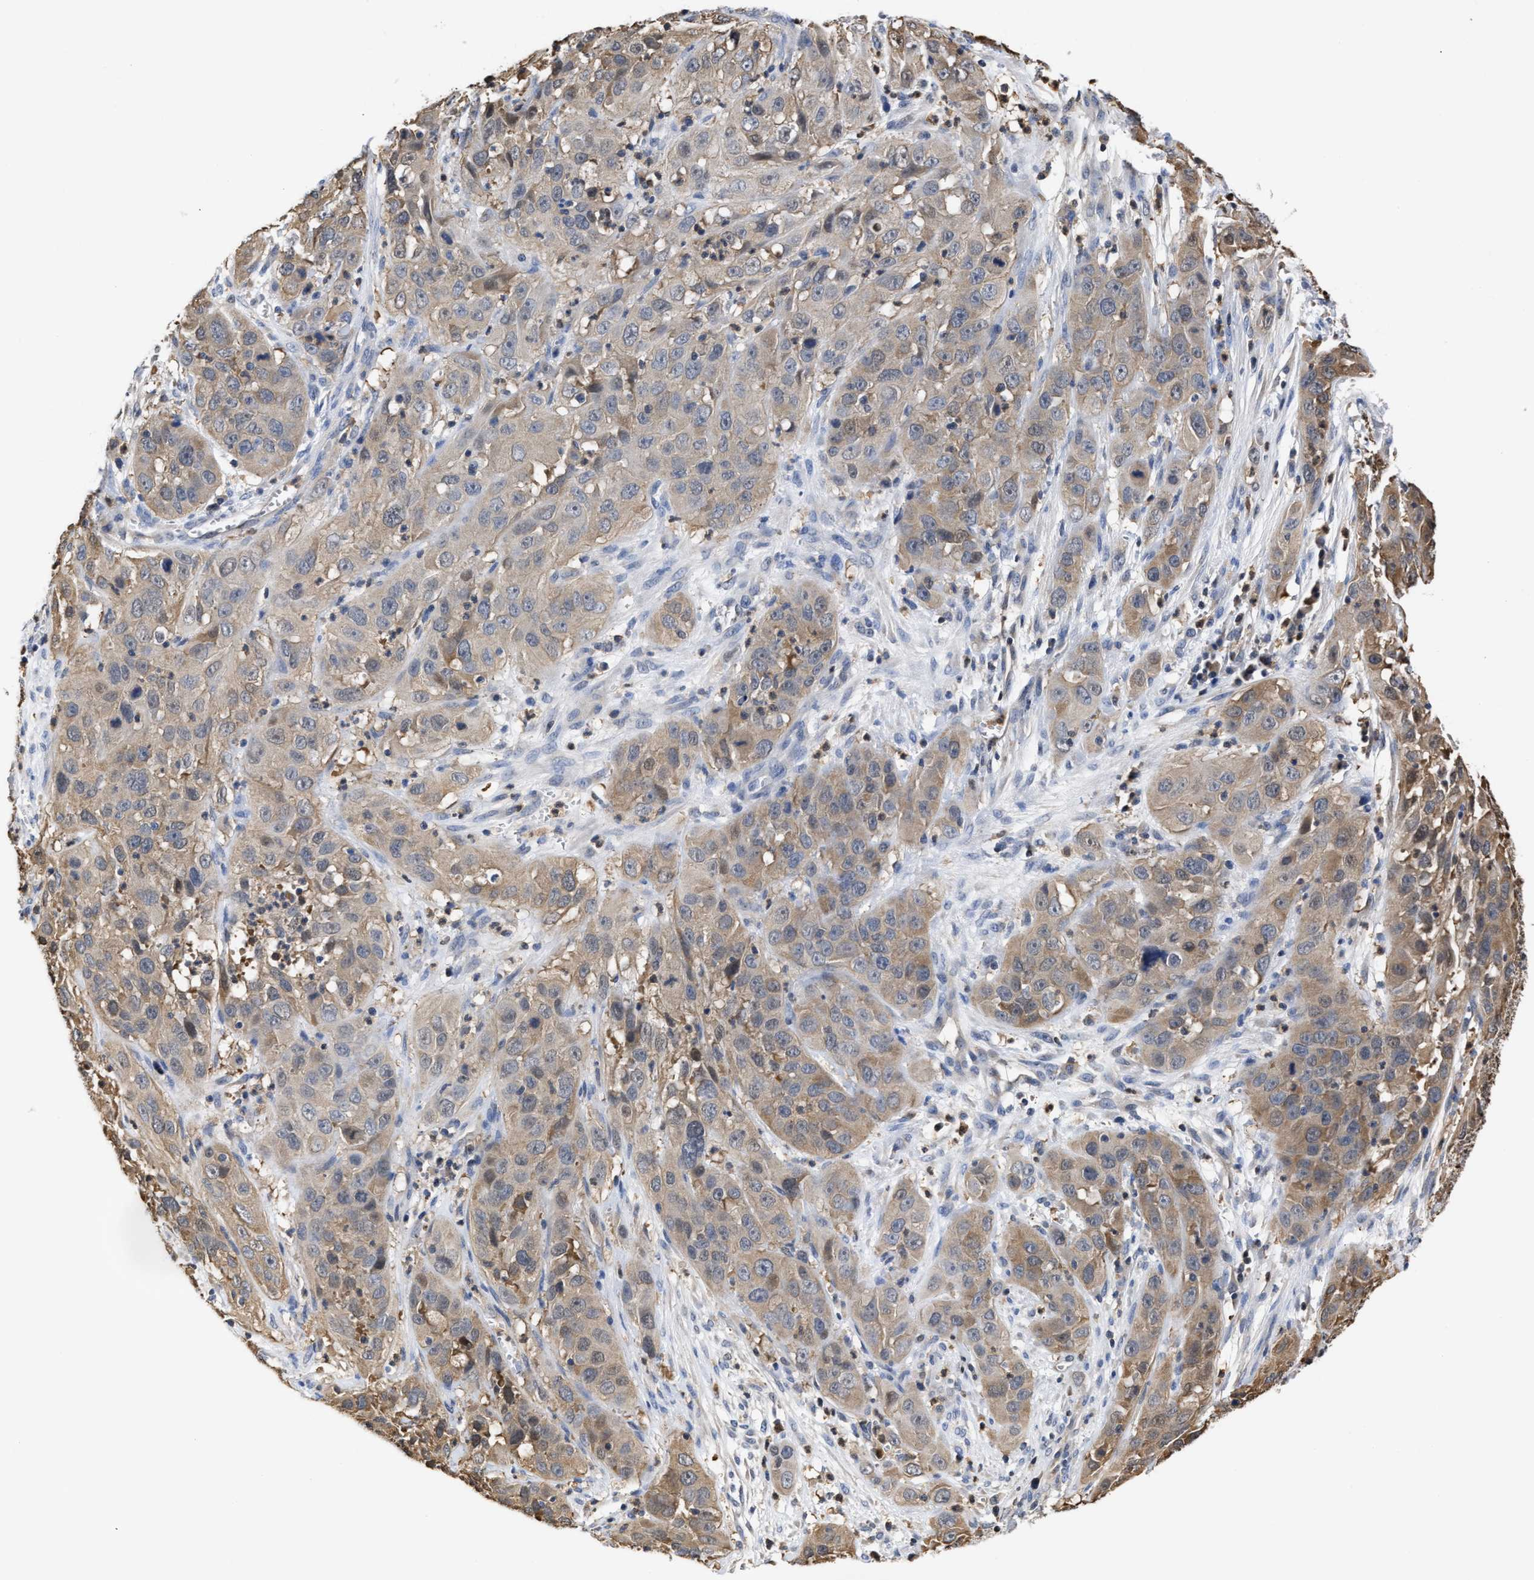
{"staining": {"intensity": "moderate", "quantity": "25%-75%", "location": "cytoplasmic/membranous"}, "tissue": "cervical cancer", "cell_type": "Tumor cells", "image_type": "cancer", "snomed": [{"axis": "morphology", "description": "Squamous cell carcinoma, NOS"}, {"axis": "topography", "description": "Cervix"}], "caption": "Protein analysis of squamous cell carcinoma (cervical) tissue demonstrates moderate cytoplasmic/membranous positivity in about 25%-75% of tumor cells. (DAB (3,3'-diaminobenzidine) = brown stain, brightfield microscopy at high magnification).", "gene": "KLHDC1", "patient": {"sex": "female", "age": 32}}